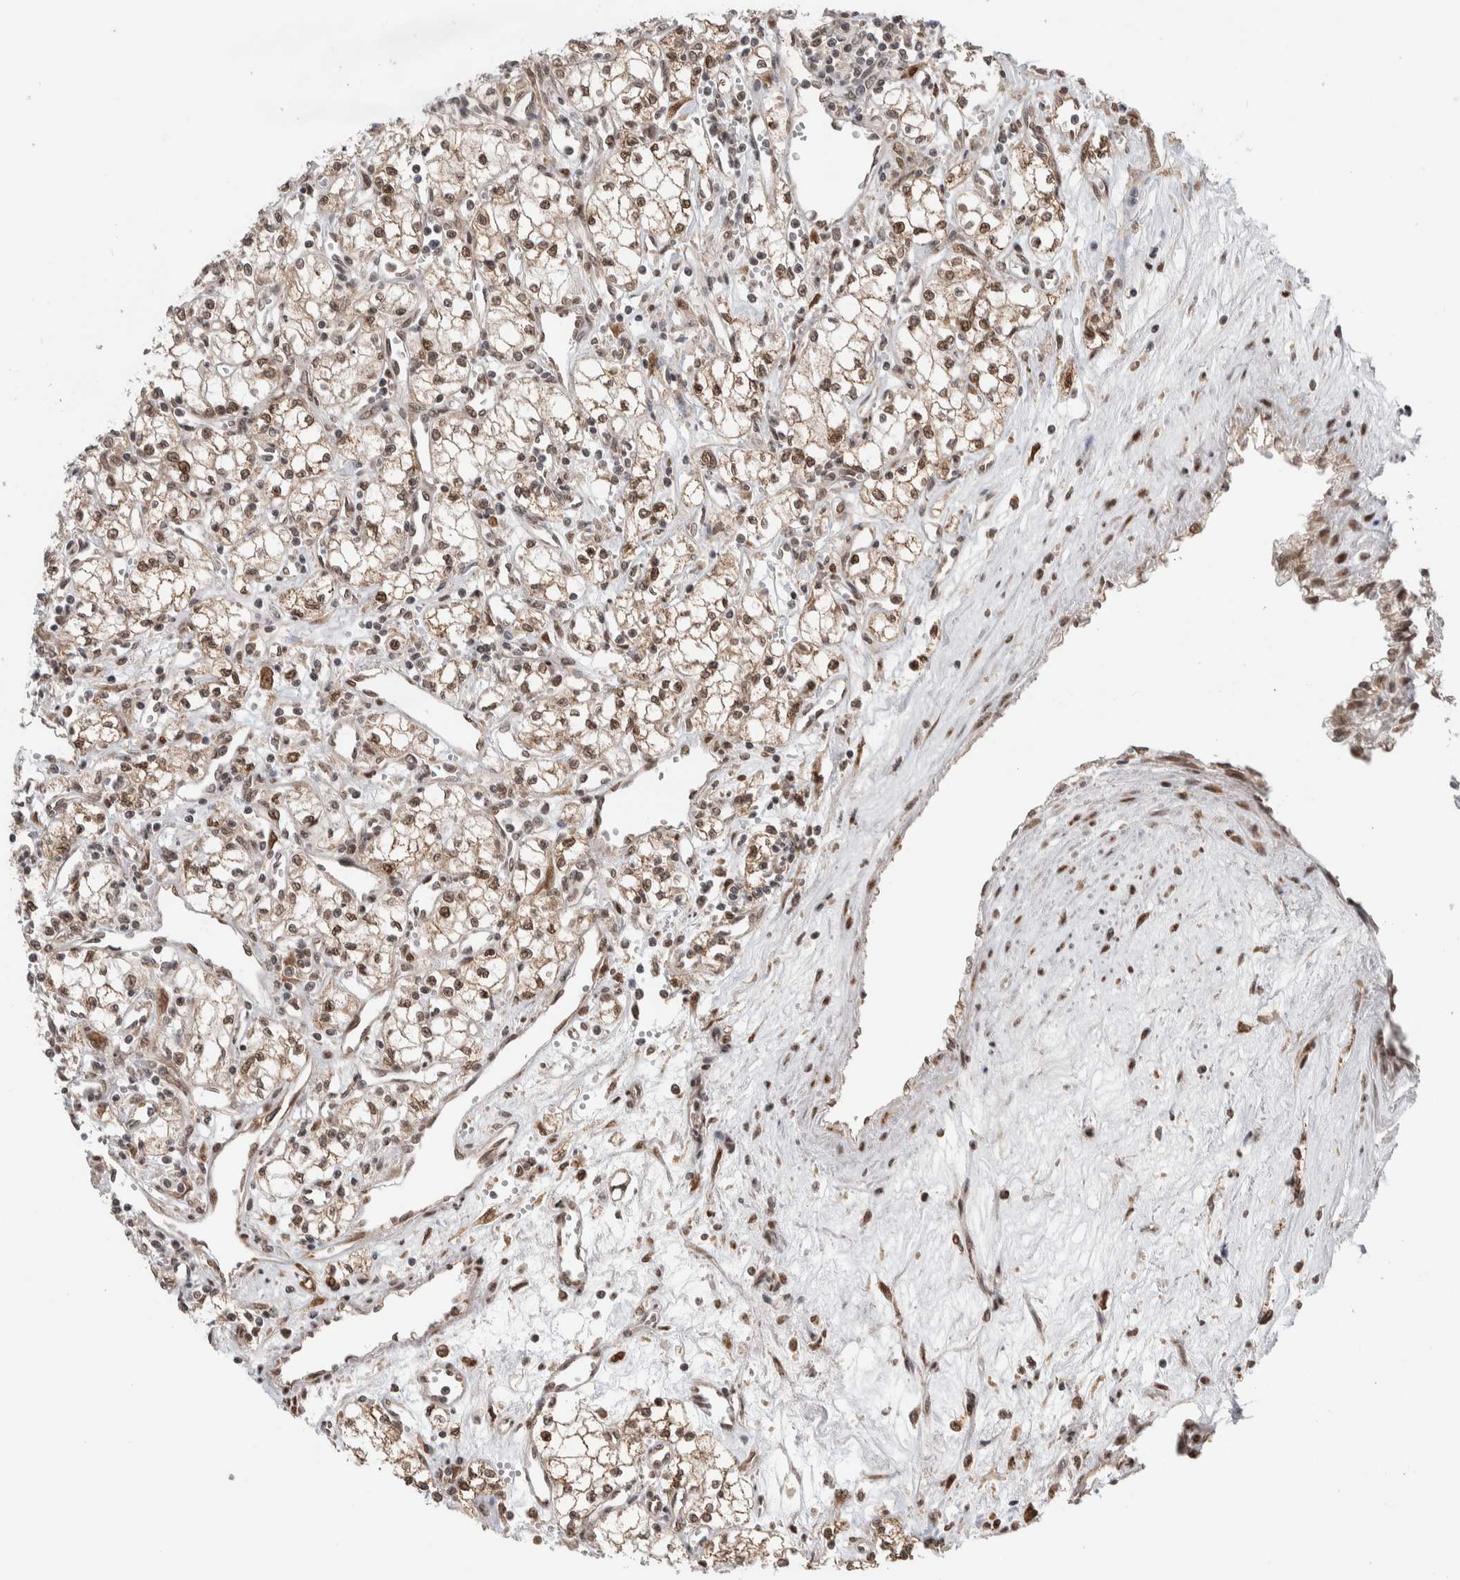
{"staining": {"intensity": "weak", "quantity": ">75%", "location": "cytoplasmic/membranous,nuclear"}, "tissue": "renal cancer", "cell_type": "Tumor cells", "image_type": "cancer", "snomed": [{"axis": "morphology", "description": "Adenocarcinoma, NOS"}, {"axis": "topography", "description": "Kidney"}], "caption": "A photomicrograph of renal cancer stained for a protein reveals weak cytoplasmic/membranous and nuclear brown staining in tumor cells.", "gene": "TNRC18", "patient": {"sex": "male", "age": 59}}